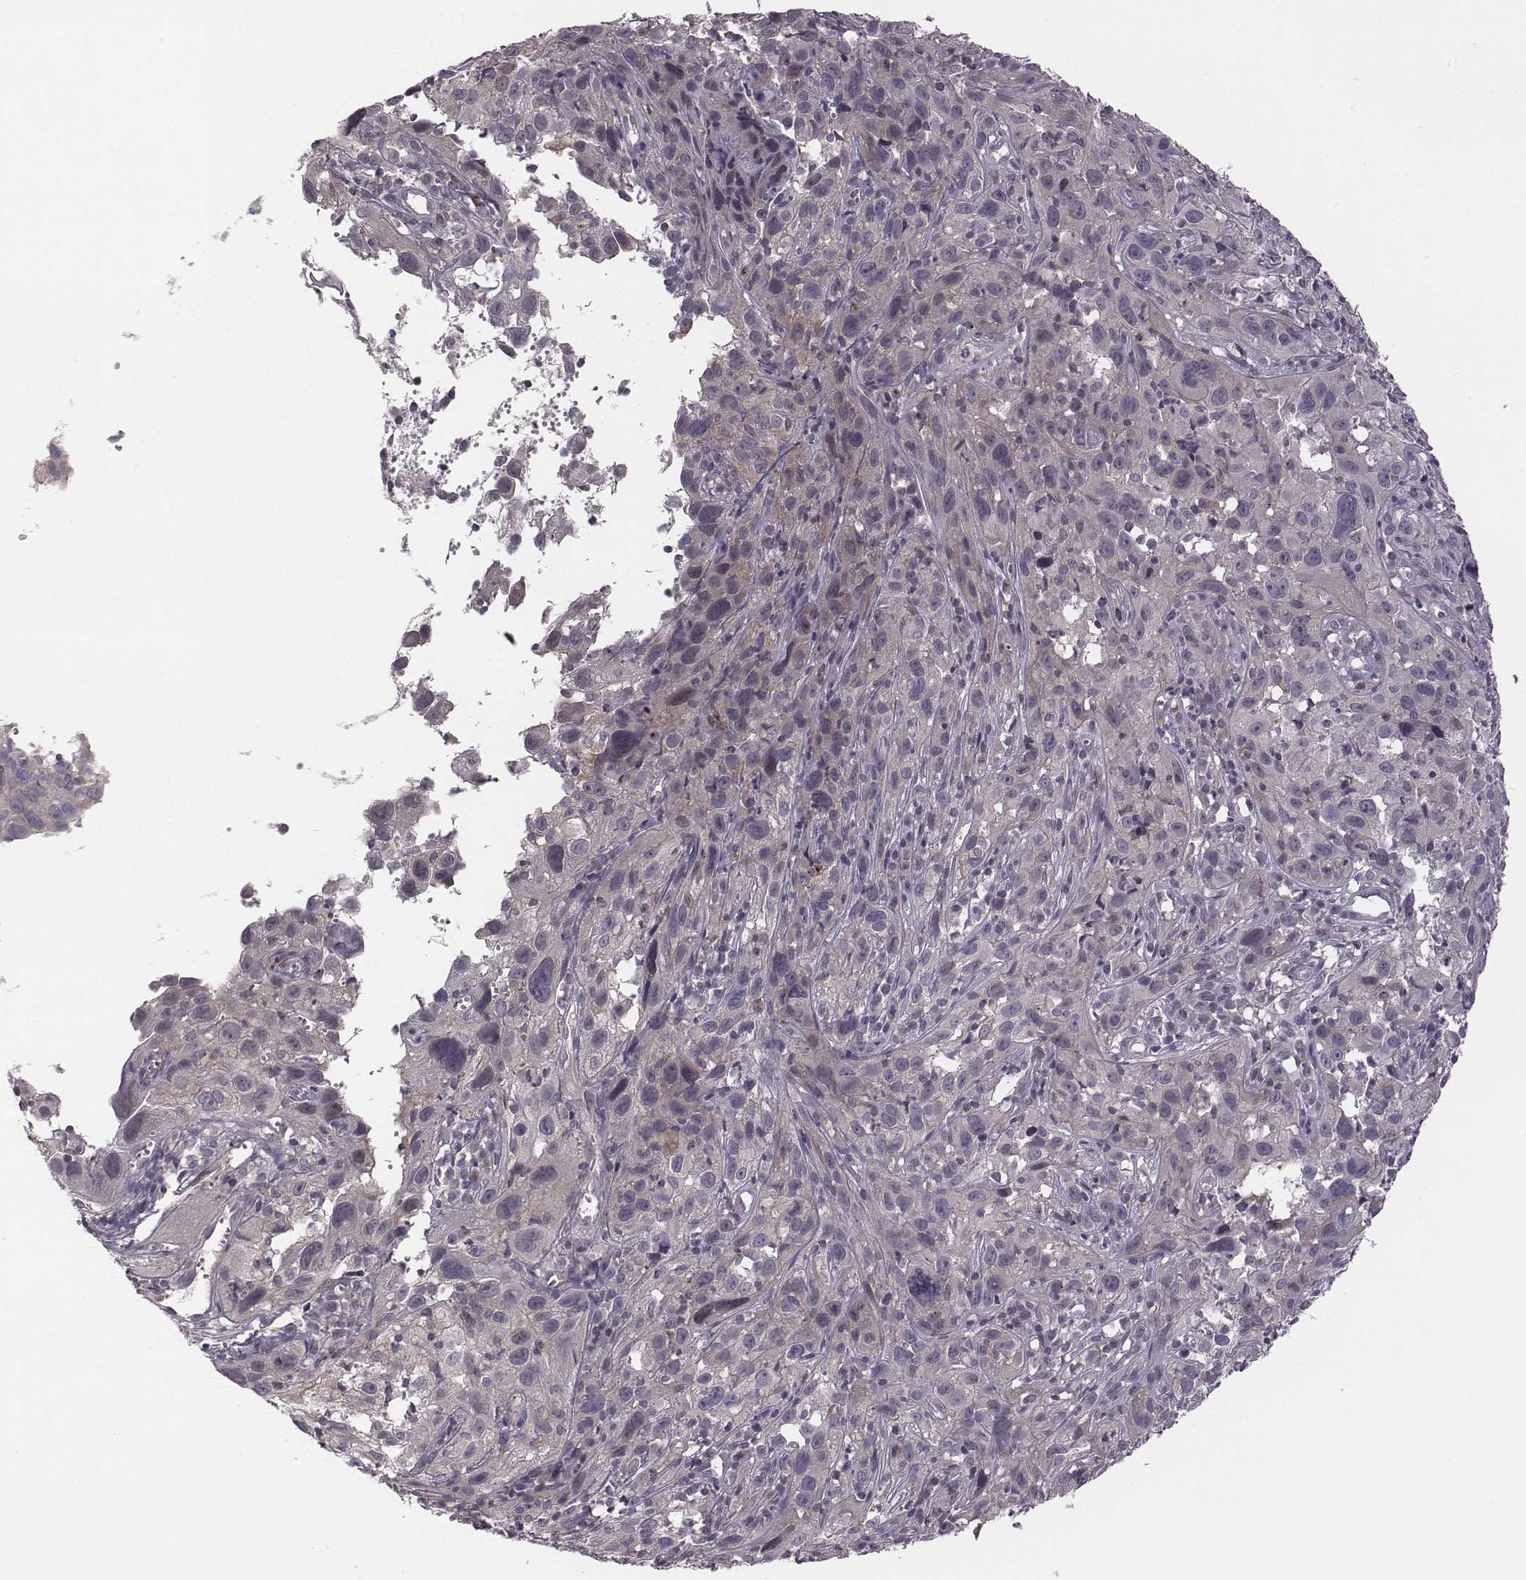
{"staining": {"intensity": "weak", "quantity": "25%-75%", "location": "cytoplasmic/membranous"}, "tissue": "cervical cancer", "cell_type": "Tumor cells", "image_type": "cancer", "snomed": [{"axis": "morphology", "description": "Squamous cell carcinoma, NOS"}, {"axis": "topography", "description": "Cervix"}], "caption": "The photomicrograph displays staining of cervical cancer, revealing weak cytoplasmic/membranous protein expression (brown color) within tumor cells. (DAB = brown stain, brightfield microscopy at high magnification).", "gene": "BICDL1", "patient": {"sex": "female", "age": 37}}